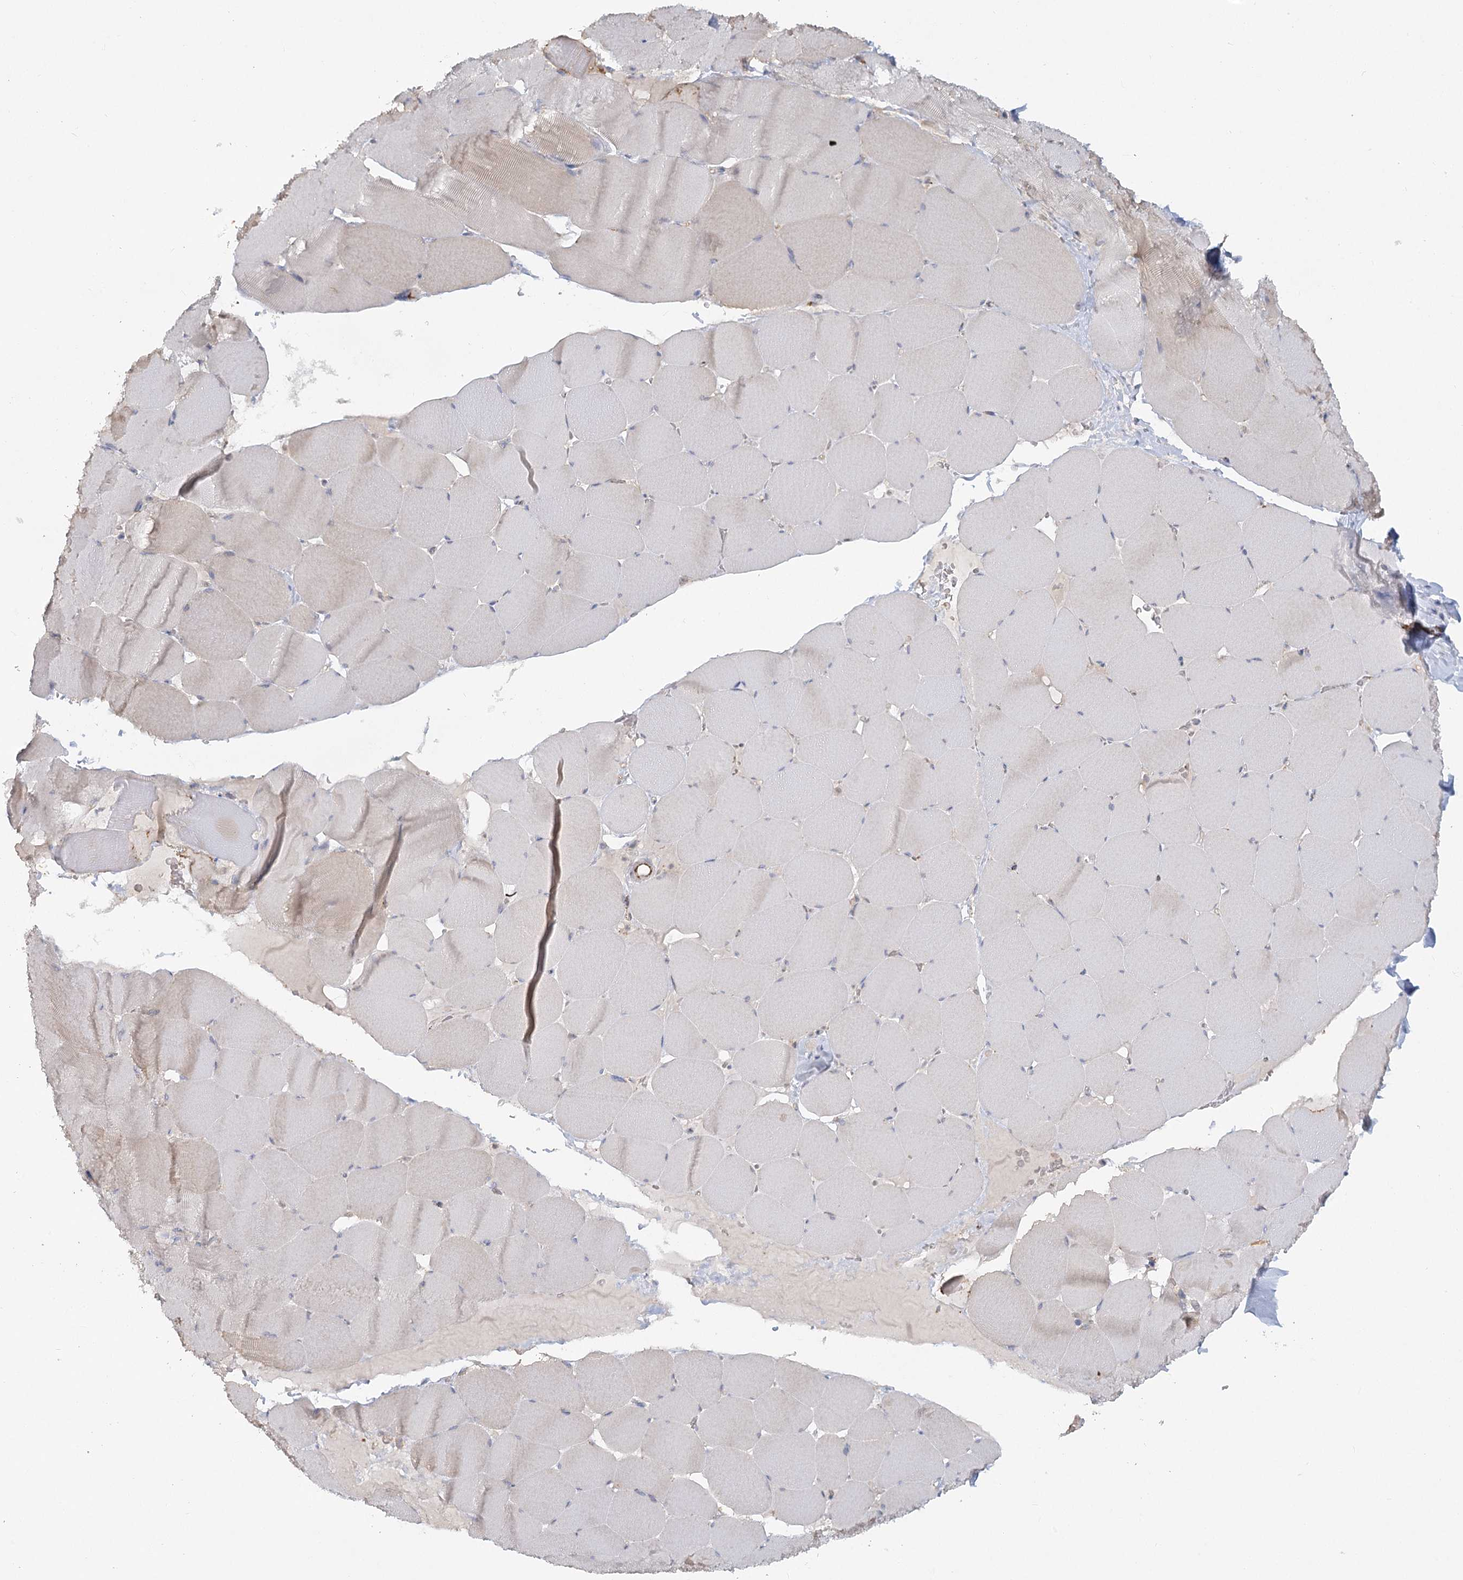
{"staining": {"intensity": "weak", "quantity": "<25%", "location": "cytoplasmic/membranous"}, "tissue": "skeletal muscle", "cell_type": "Myocytes", "image_type": "normal", "snomed": [{"axis": "morphology", "description": "Normal tissue, NOS"}, {"axis": "topography", "description": "Skeletal muscle"}], "caption": "This micrograph is of normal skeletal muscle stained with immunohistochemistry (IHC) to label a protein in brown with the nuclei are counter-stained blue. There is no expression in myocytes.", "gene": "KBTBD4", "patient": {"sex": "male", "age": 62}}